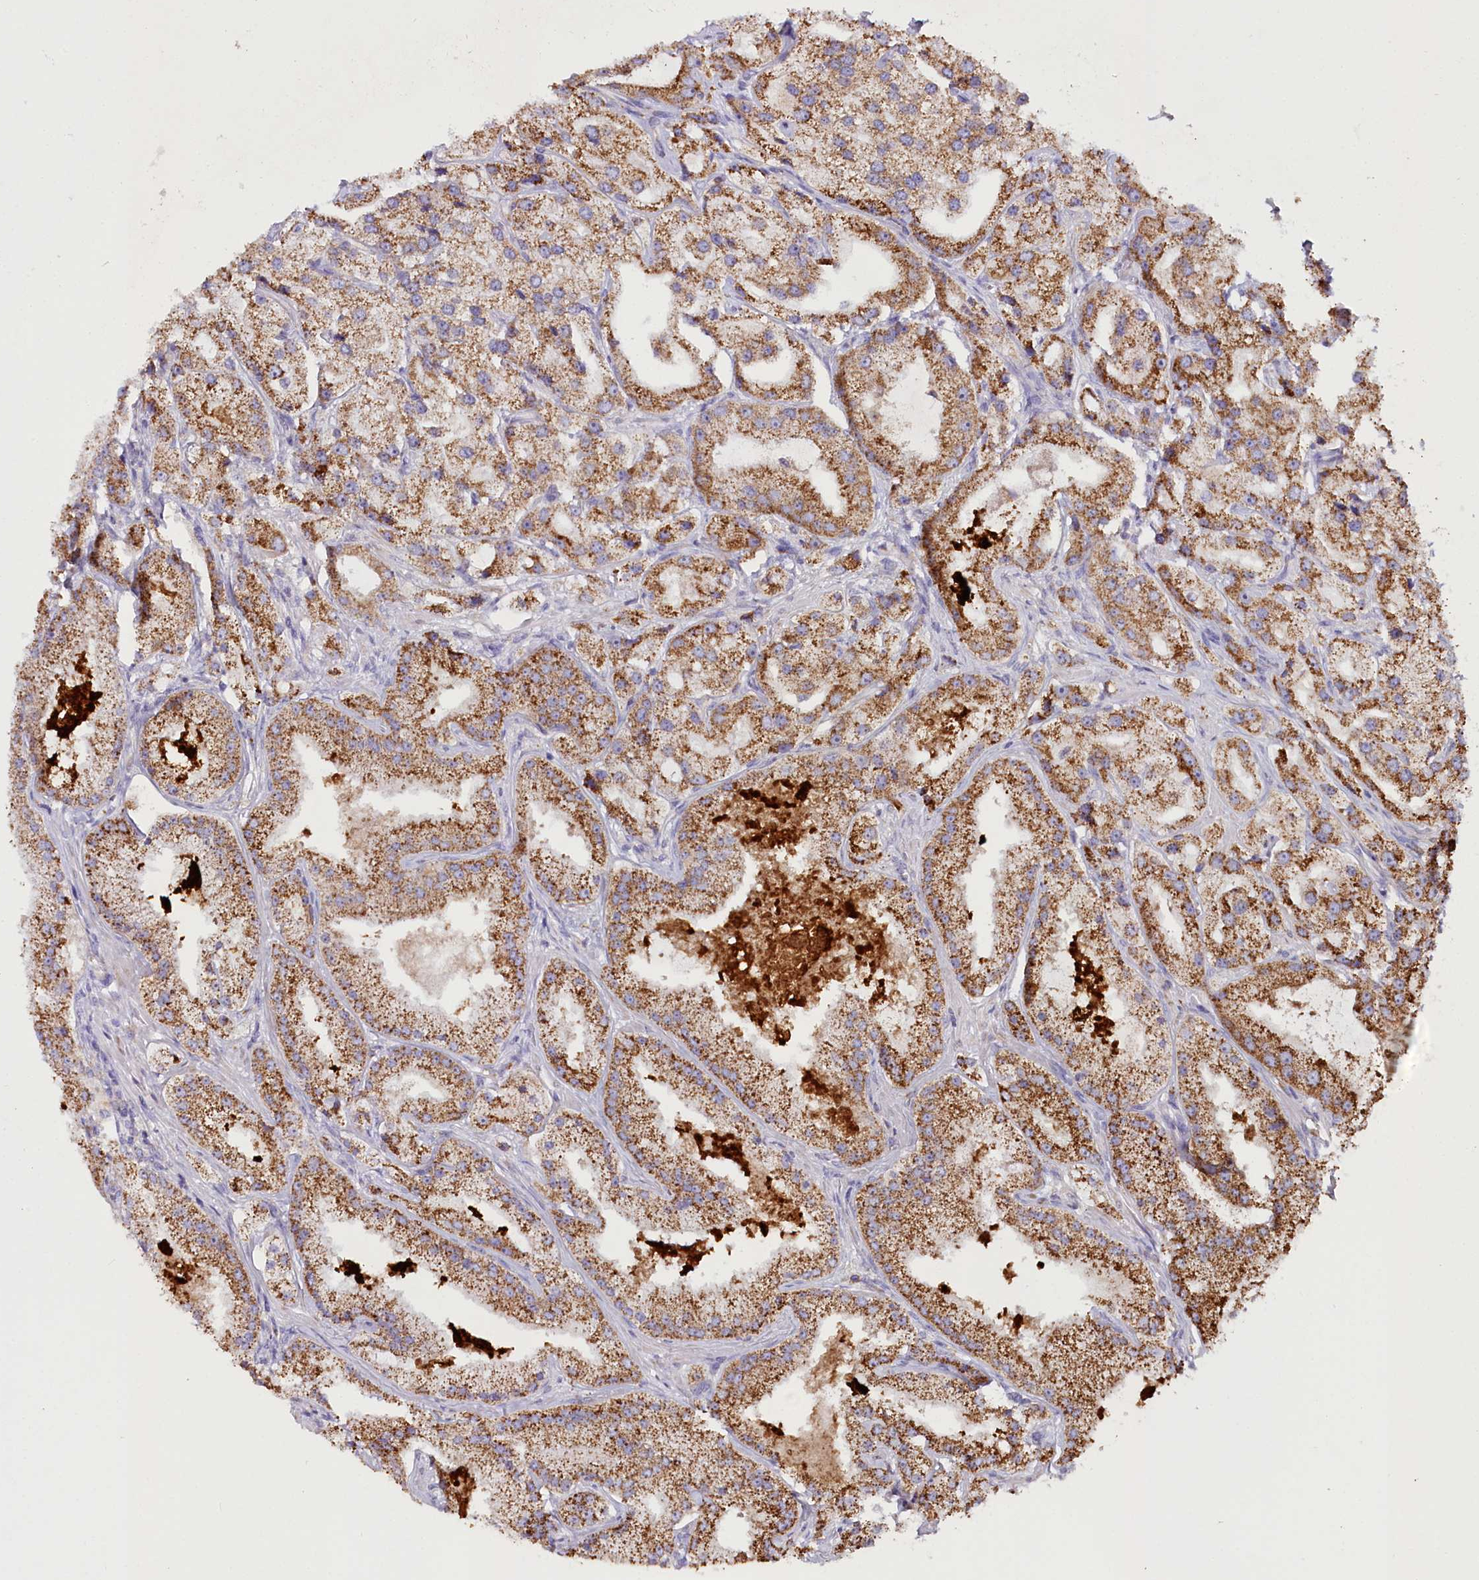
{"staining": {"intensity": "moderate", "quantity": ">75%", "location": "cytoplasmic/membranous"}, "tissue": "prostate cancer", "cell_type": "Tumor cells", "image_type": "cancer", "snomed": [{"axis": "morphology", "description": "Adenocarcinoma, Low grade"}, {"axis": "topography", "description": "Prostate"}], "caption": "About >75% of tumor cells in prostate cancer display moderate cytoplasmic/membranous protein expression as visualized by brown immunohistochemical staining.", "gene": "THUMPD3", "patient": {"sex": "male", "age": 69}}